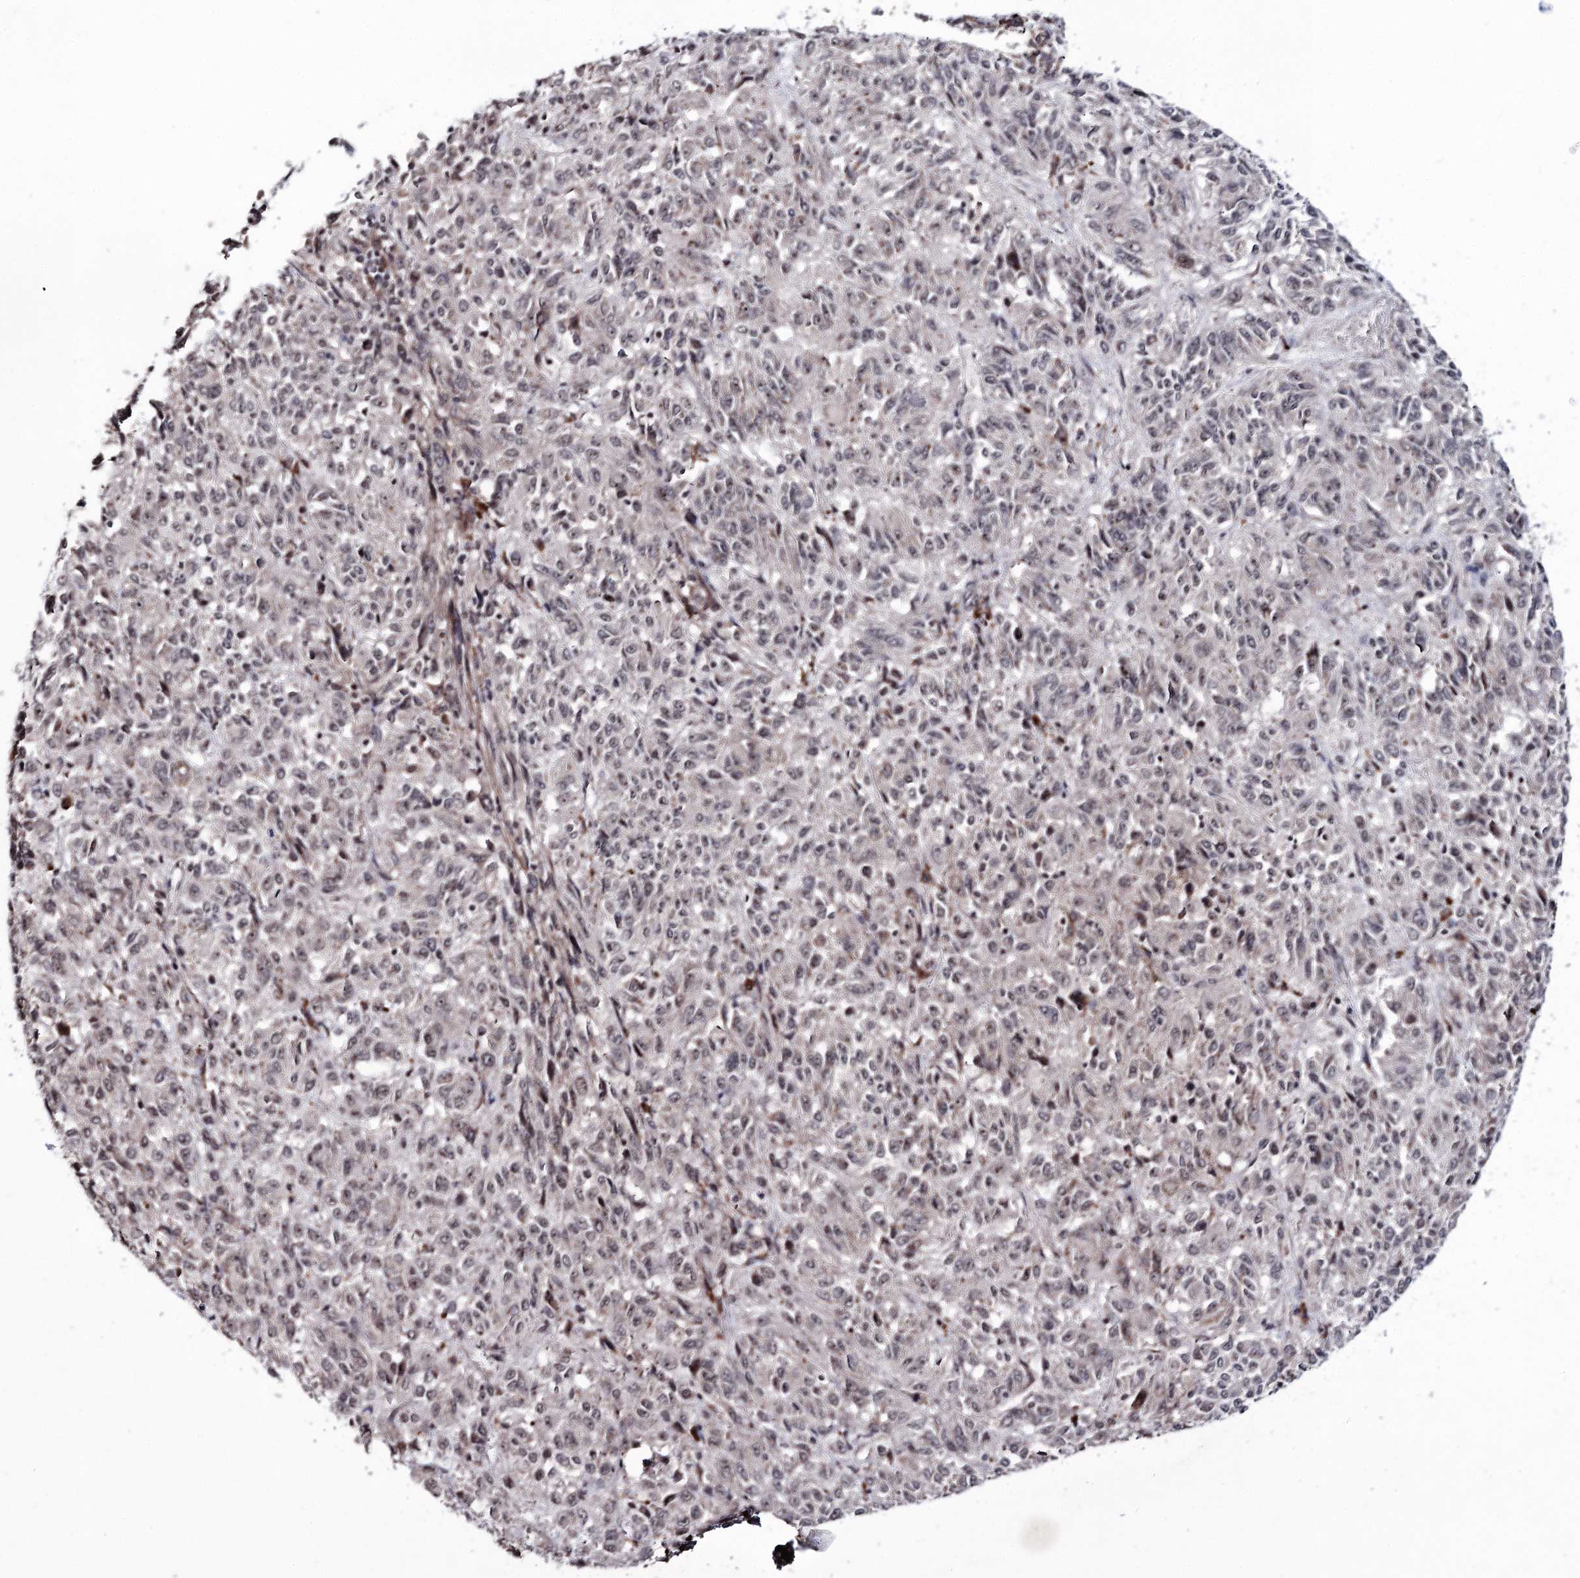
{"staining": {"intensity": "weak", "quantity": "25%-75%", "location": "nuclear"}, "tissue": "melanoma", "cell_type": "Tumor cells", "image_type": "cancer", "snomed": [{"axis": "morphology", "description": "Malignant melanoma, Metastatic site"}, {"axis": "topography", "description": "Lung"}], "caption": "Immunohistochemistry (DAB (3,3'-diaminobenzidine)) staining of human malignant melanoma (metastatic site) demonstrates weak nuclear protein expression in about 25%-75% of tumor cells.", "gene": "VGLL4", "patient": {"sex": "male", "age": 64}}